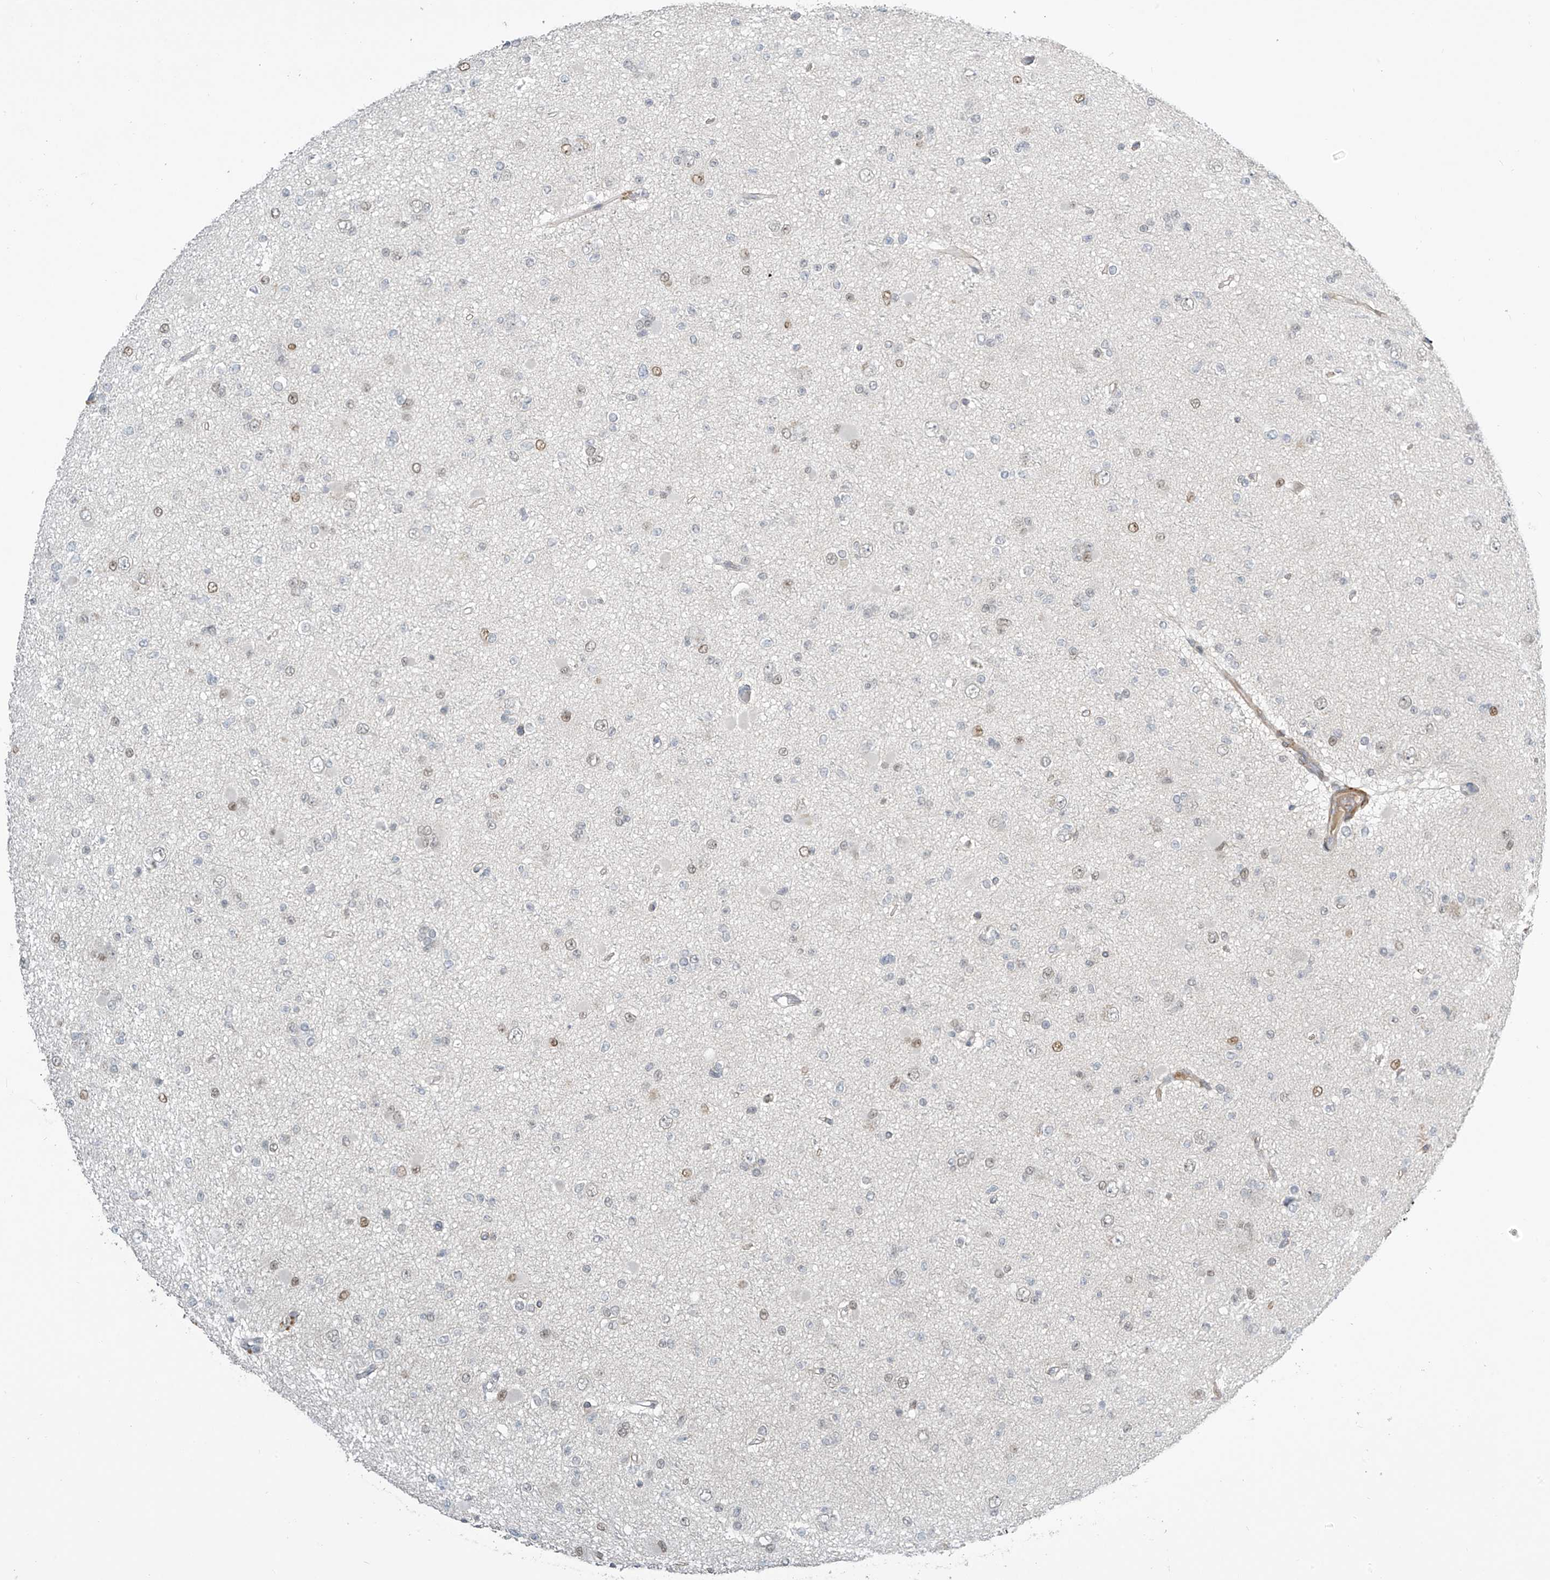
{"staining": {"intensity": "moderate", "quantity": "<25%", "location": "nuclear"}, "tissue": "glioma", "cell_type": "Tumor cells", "image_type": "cancer", "snomed": [{"axis": "morphology", "description": "Glioma, malignant, Low grade"}, {"axis": "topography", "description": "Brain"}], "caption": "Immunohistochemical staining of glioma reveals low levels of moderate nuclear protein staining in approximately <25% of tumor cells.", "gene": "METAP1D", "patient": {"sex": "female", "age": 22}}